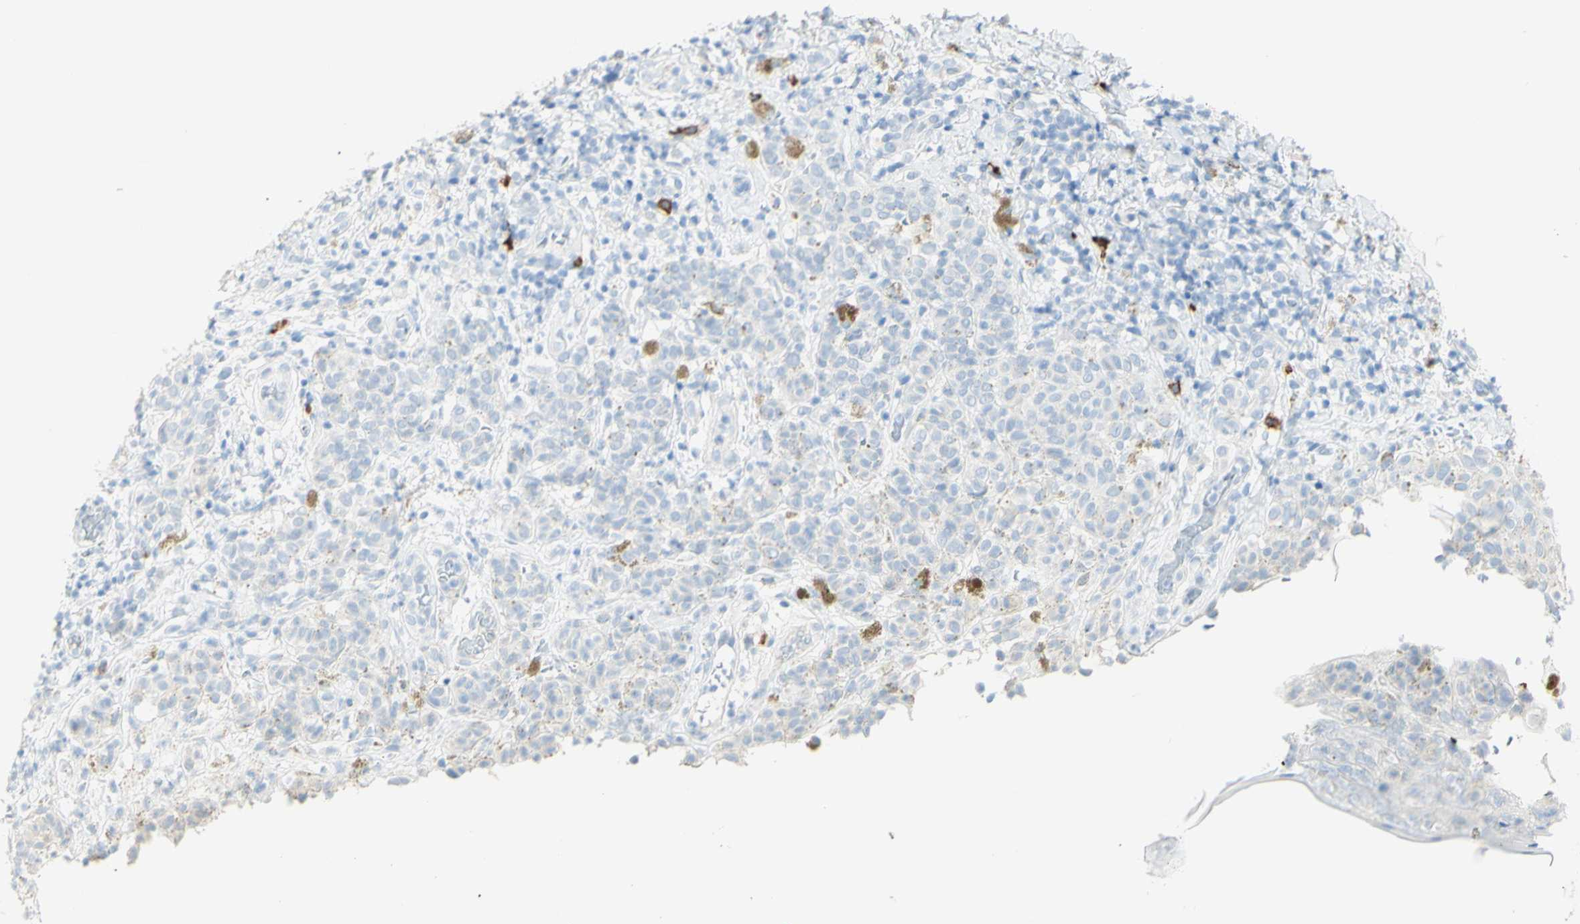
{"staining": {"intensity": "negative", "quantity": "none", "location": "none"}, "tissue": "melanoma", "cell_type": "Tumor cells", "image_type": "cancer", "snomed": [{"axis": "morphology", "description": "Malignant melanoma, NOS"}, {"axis": "topography", "description": "Skin"}], "caption": "Immunohistochemistry (IHC) histopathology image of neoplastic tissue: malignant melanoma stained with DAB (3,3'-diaminobenzidine) shows no significant protein staining in tumor cells.", "gene": "LETM1", "patient": {"sex": "male", "age": 64}}